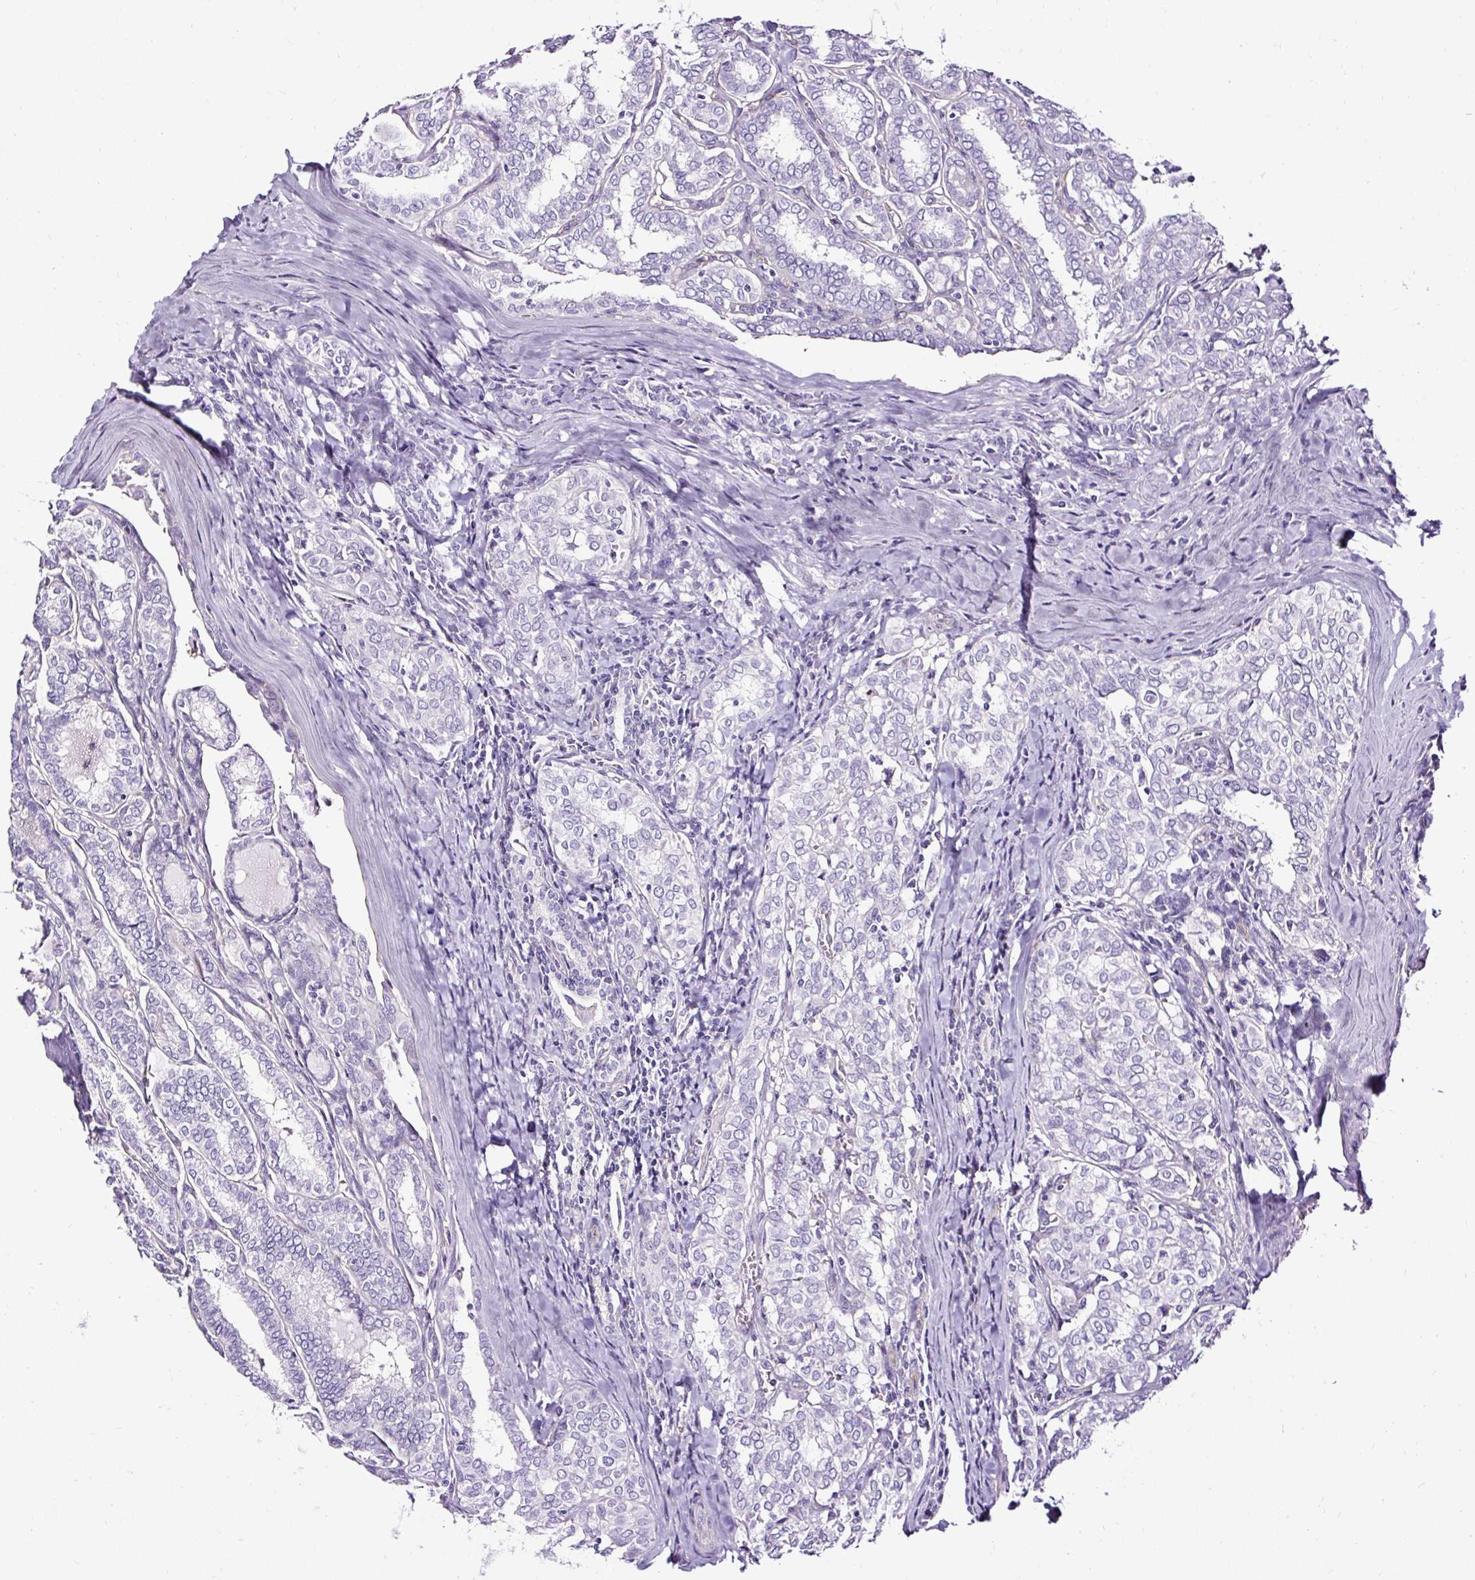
{"staining": {"intensity": "negative", "quantity": "none", "location": "none"}, "tissue": "thyroid cancer", "cell_type": "Tumor cells", "image_type": "cancer", "snomed": [{"axis": "morphology", "description": "Papillary adenocarcinoma, NOS"}, {"axis": "topography", "description": "Thyroid gland"}], "caption": "Papillary adenocarcinoma (thyroid) stained for a protein using immunohistochemistry (IHC) shows no expression tumor cells.", "gene": "SLC7A8", "patient": {"sex": "female", "age": 30}}